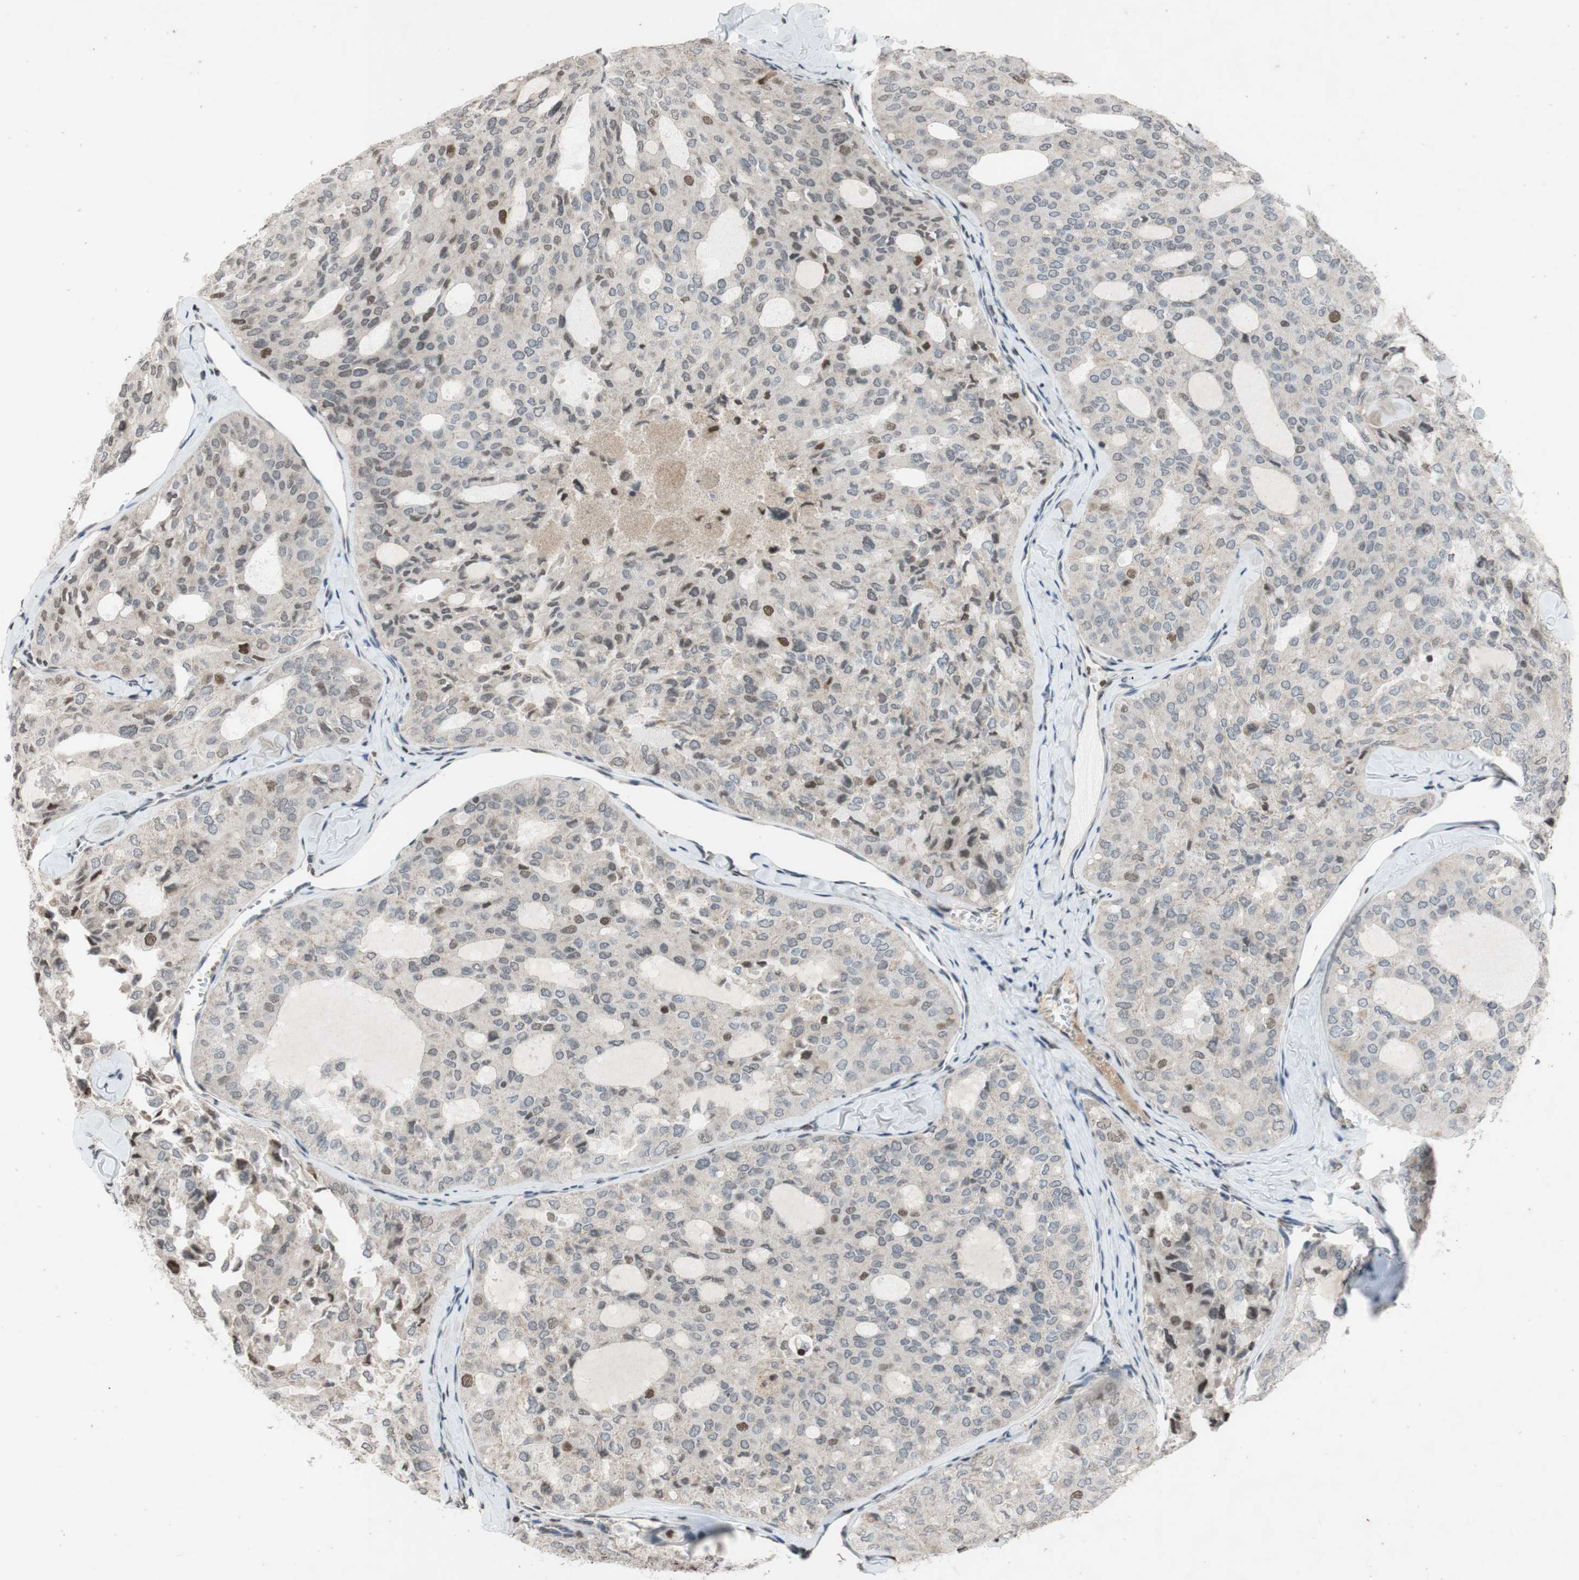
{"staining": {"intensity": "weak", "quantity": "<25%", "location": "cytoplasmic/membranous,nuclear"}, "tissue": "thyroid cancer", "cell_type": "Tumor cells", "image_type": "cancer", "snomed": [{"axis": "morphology", "description": "Follicular adenoma carcinoma, NOS"}, {"axis": "topography", "description": "Thyroid gland"}], "caption": "This image is of thyroid follicular adenoma carcinoma stained with IHC to label a protein in brown with the nuclei are counter-stained blue. There is no expression in tumor cells.", "gene": "MCM6", "patient": {"sex": "male", "age": 75}}